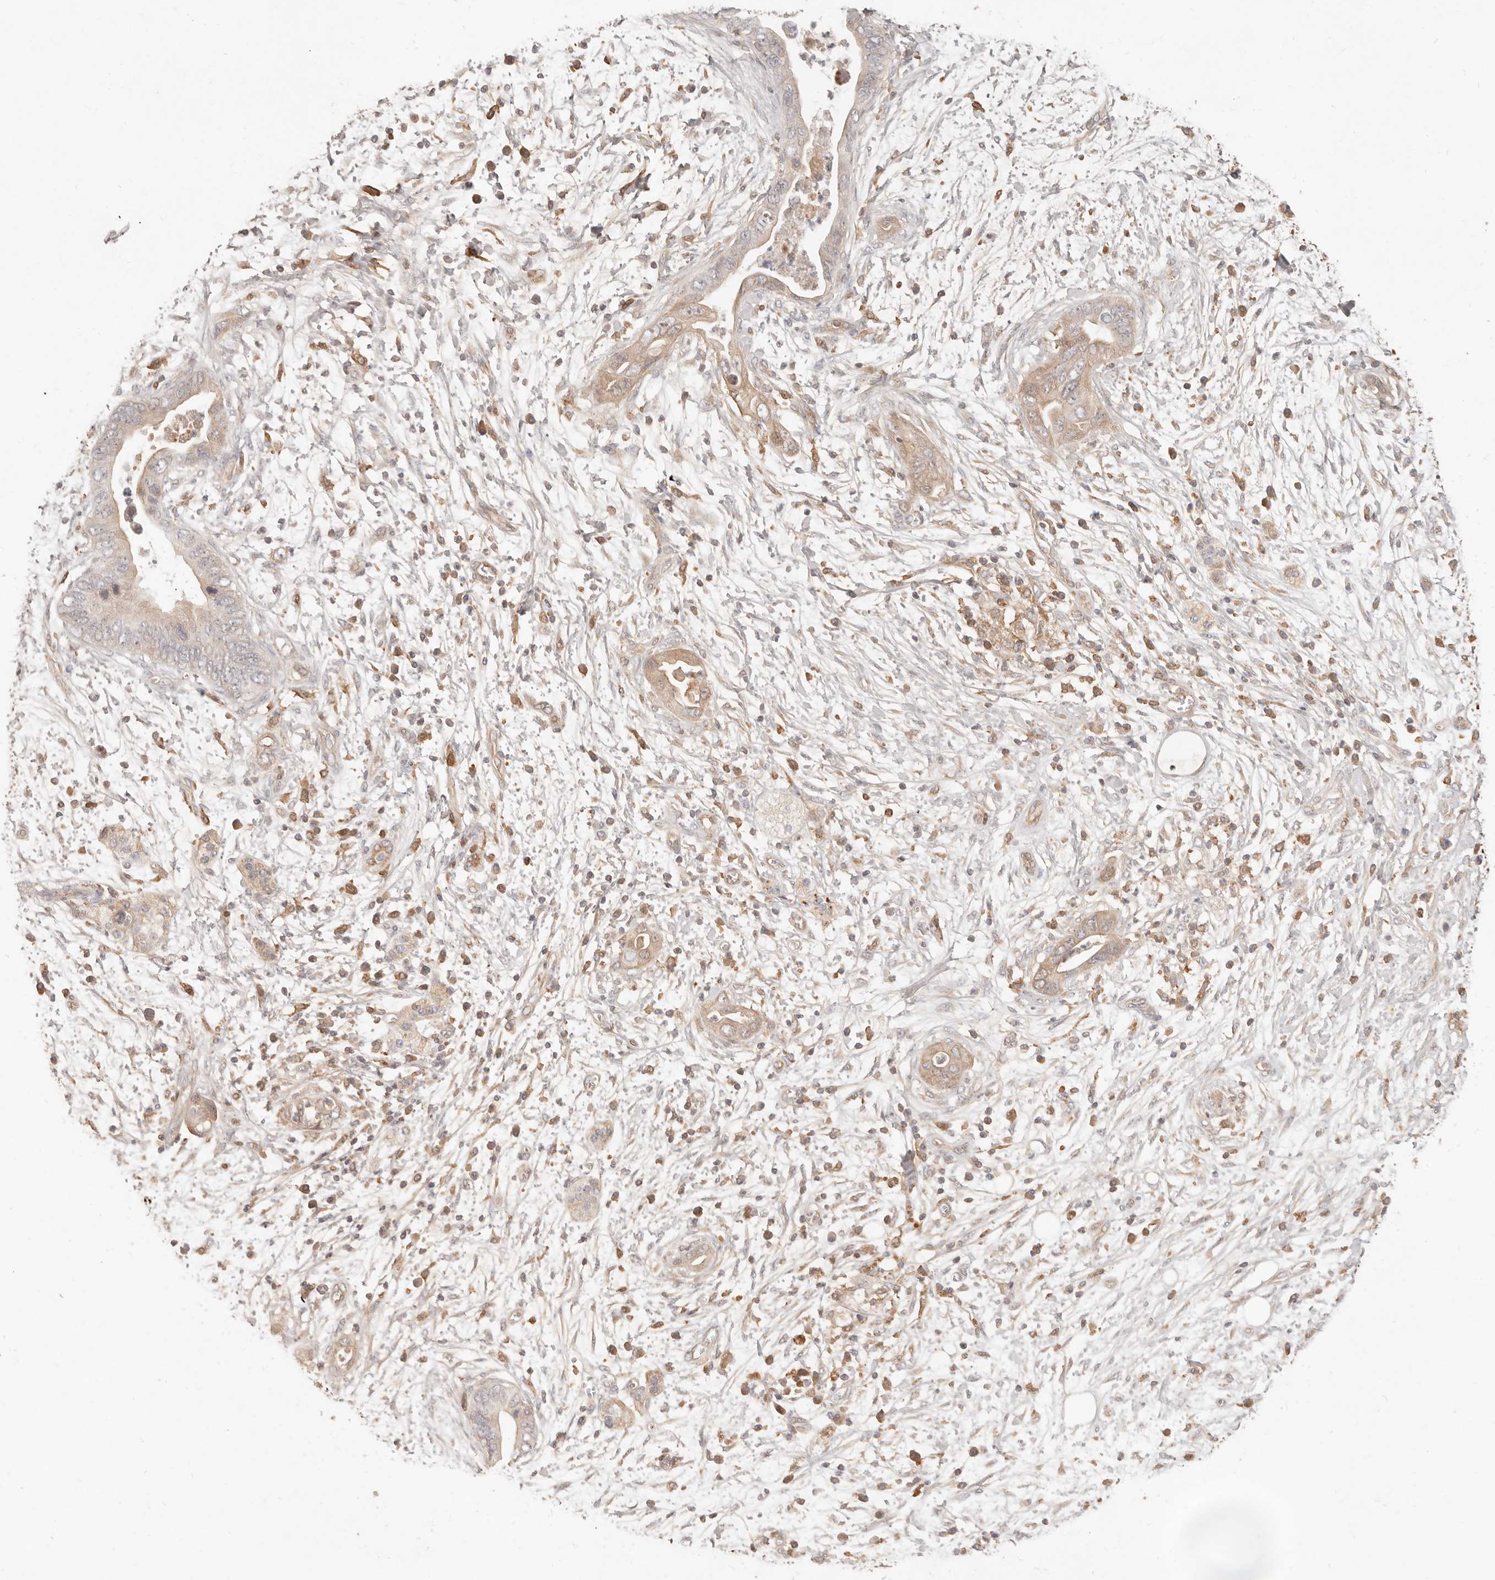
{"staining": {"intensity": "weak", "quantity": ">75%", "location": "cytoplasmic/membranous"}, "tissue": "pancreatic cancer", "cell_type": "Tumor cells", "image_type": "cancer", "snomed": [{"axis": "morphology", "description": "Adenocarcinoma, NOS"}, {"axis": "topography", "description": "Pancreas"}], "caption": "Weak cytoplasmic/membranous positivity is seen in about >75% of tumor cells in adenocarcinoma (pancreatic).", "gene": "NECAP2", "patient": {"sex": "male", "age": 75}}